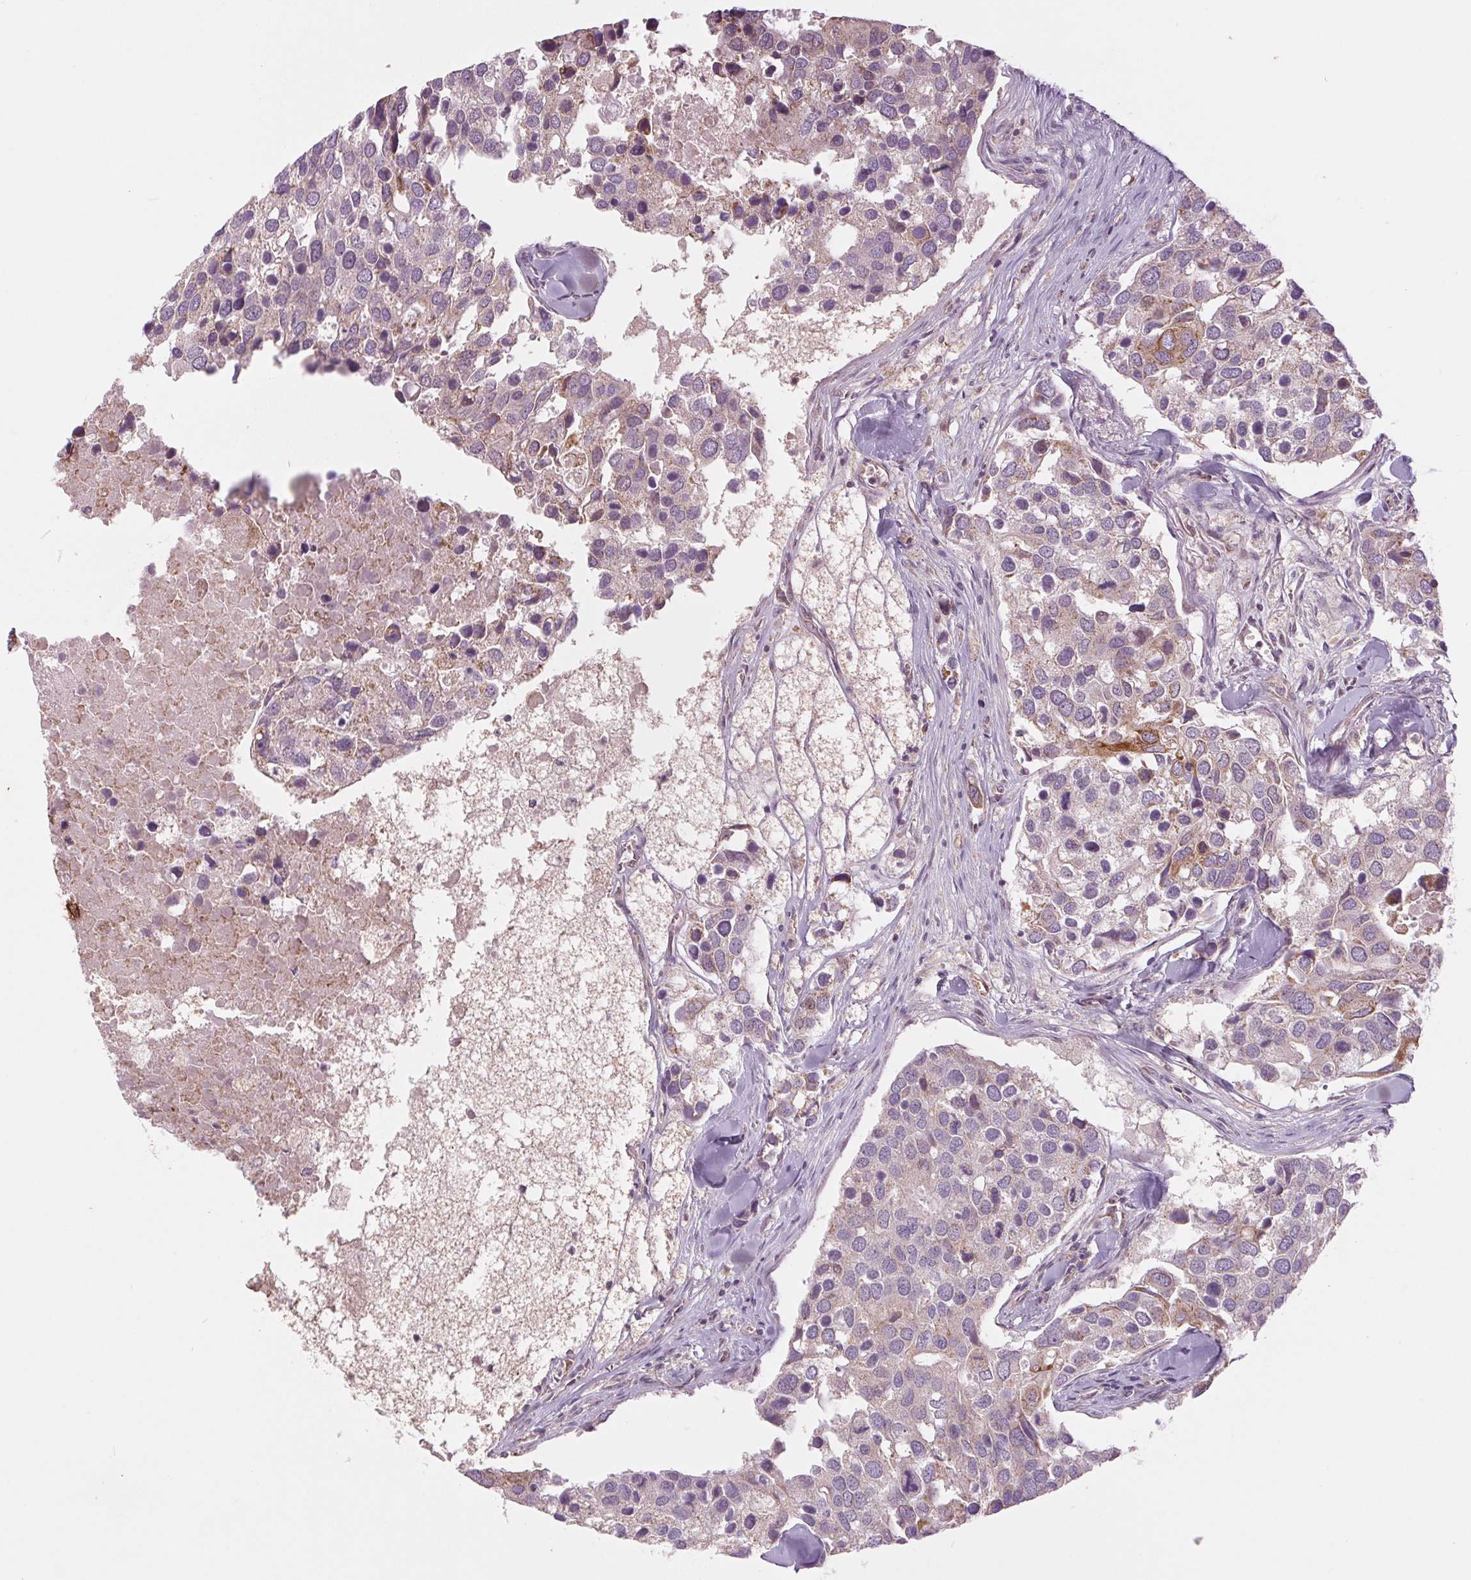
{"staining": {"intensity": "weak", "quantity": "<25%", "location": "cytoplasmic/membranous"}, "tissue": "breast cancer", "cell_type": "Tumor cells", "image_type": "cancer", "snomed": [{"axis": "morphology", "description": "Duct carcinoma"}, {"axis": "topography", "description": "Breast"}], "caption": "Immunohistochemistry (IHC) photomicrograph of breast cancer (intraductal carcinoma) stained for a protein (brown), which exhibits no positivity in tumor cells. (DAB immunohistochemistry (IHC), high magnification).", "gene": "MAP3K5", "patient": {"sex": "female", "age": 83}}